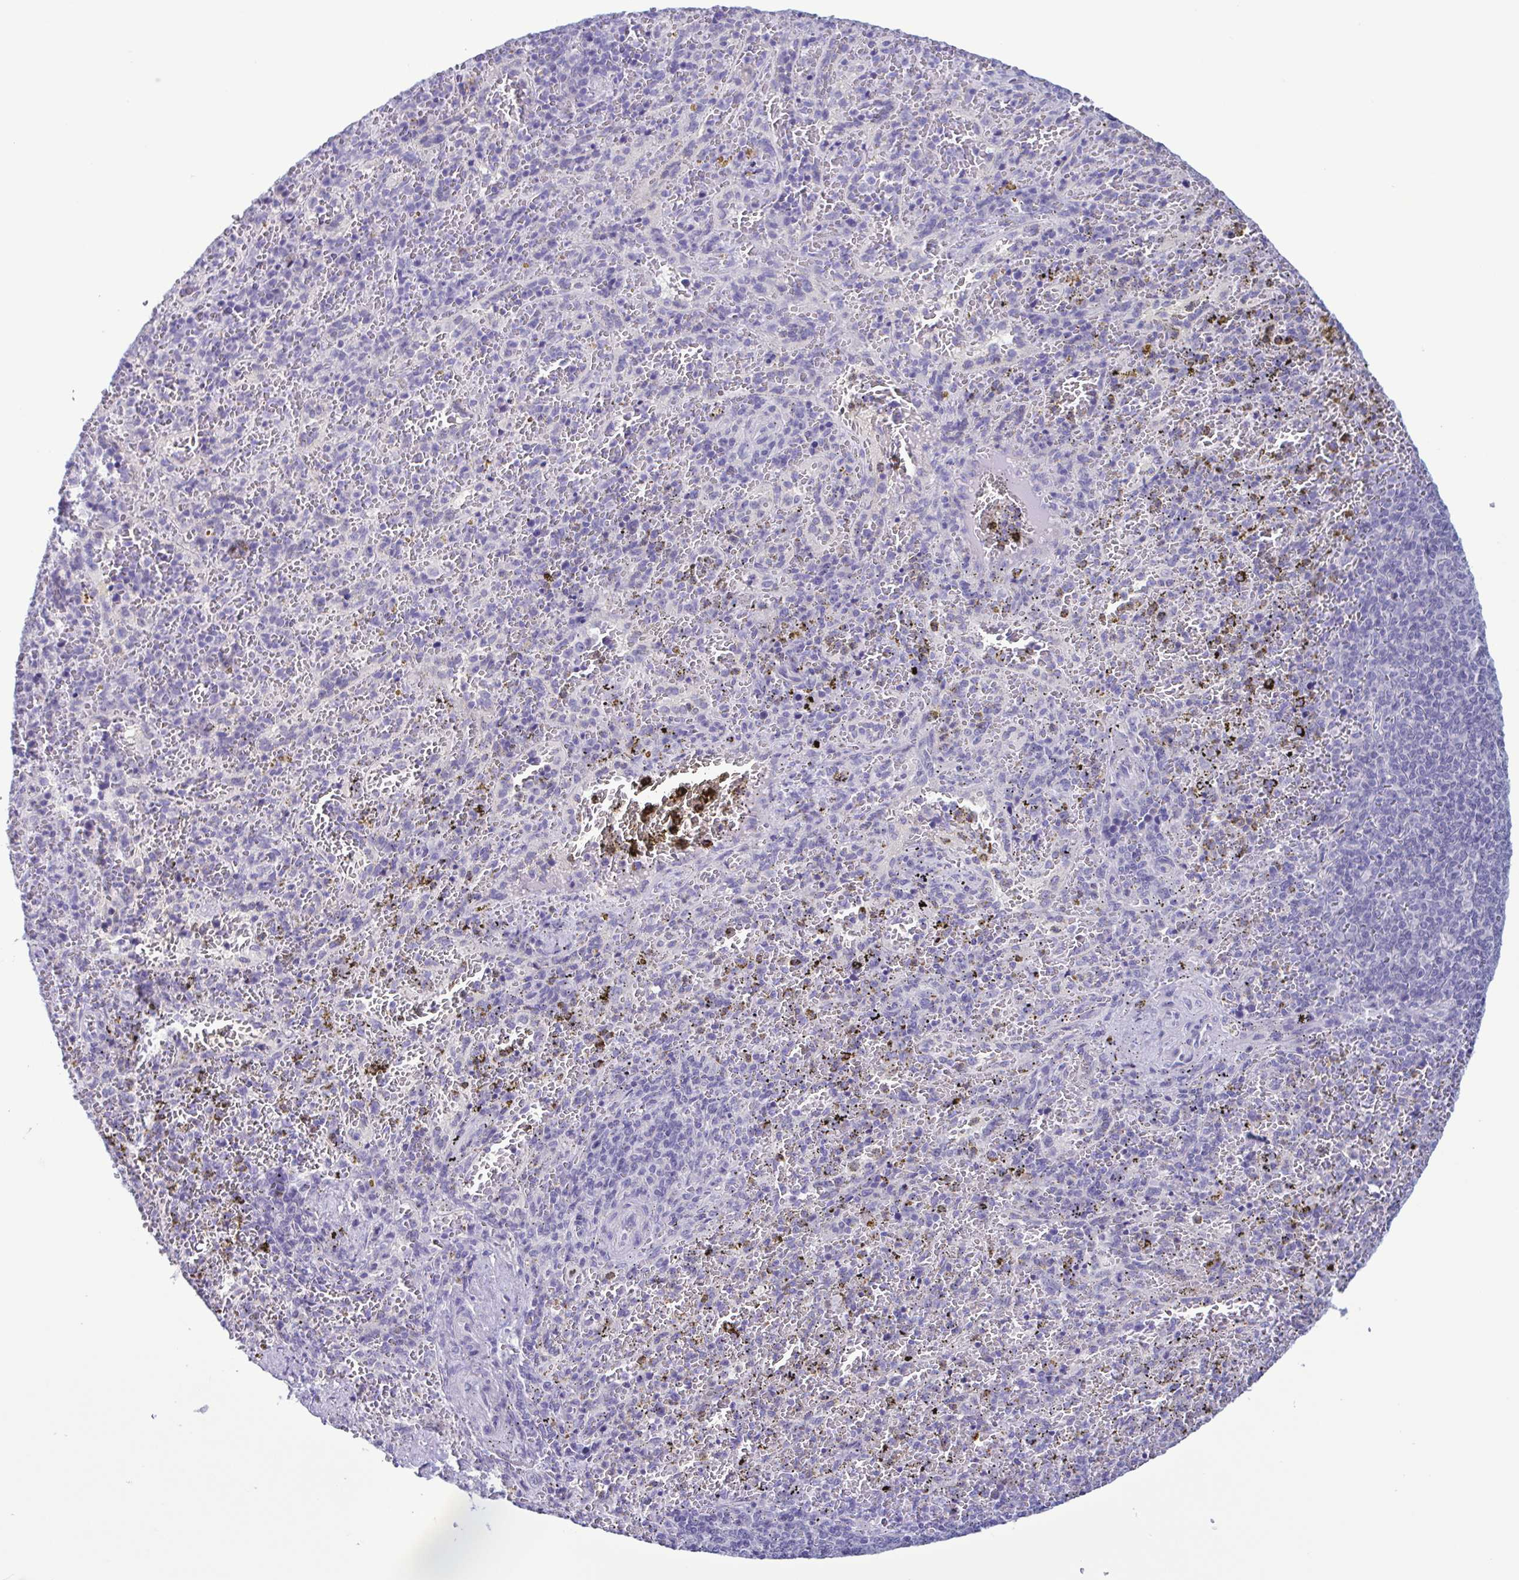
{"staining": {"intensity": "negative", "quantity": "none", "location": "none"}, "tissue": "spleen", "cell_type": "Cells in red pulp", "image_type": "normal", "snomed": [{"axis": "morphology", "description": "Normal tissue, NOS"}, {"axis": "topography", "description": "Spleen"}], "caption": "IHC photomicrograph of benign spleen: human spleen stained with DAB (3,3'-diaminobenzidine) displays no significant protein staining in cells in red pulp.", "gene": "INAFM1", "patient": {"sex": "female", "age": 50}}